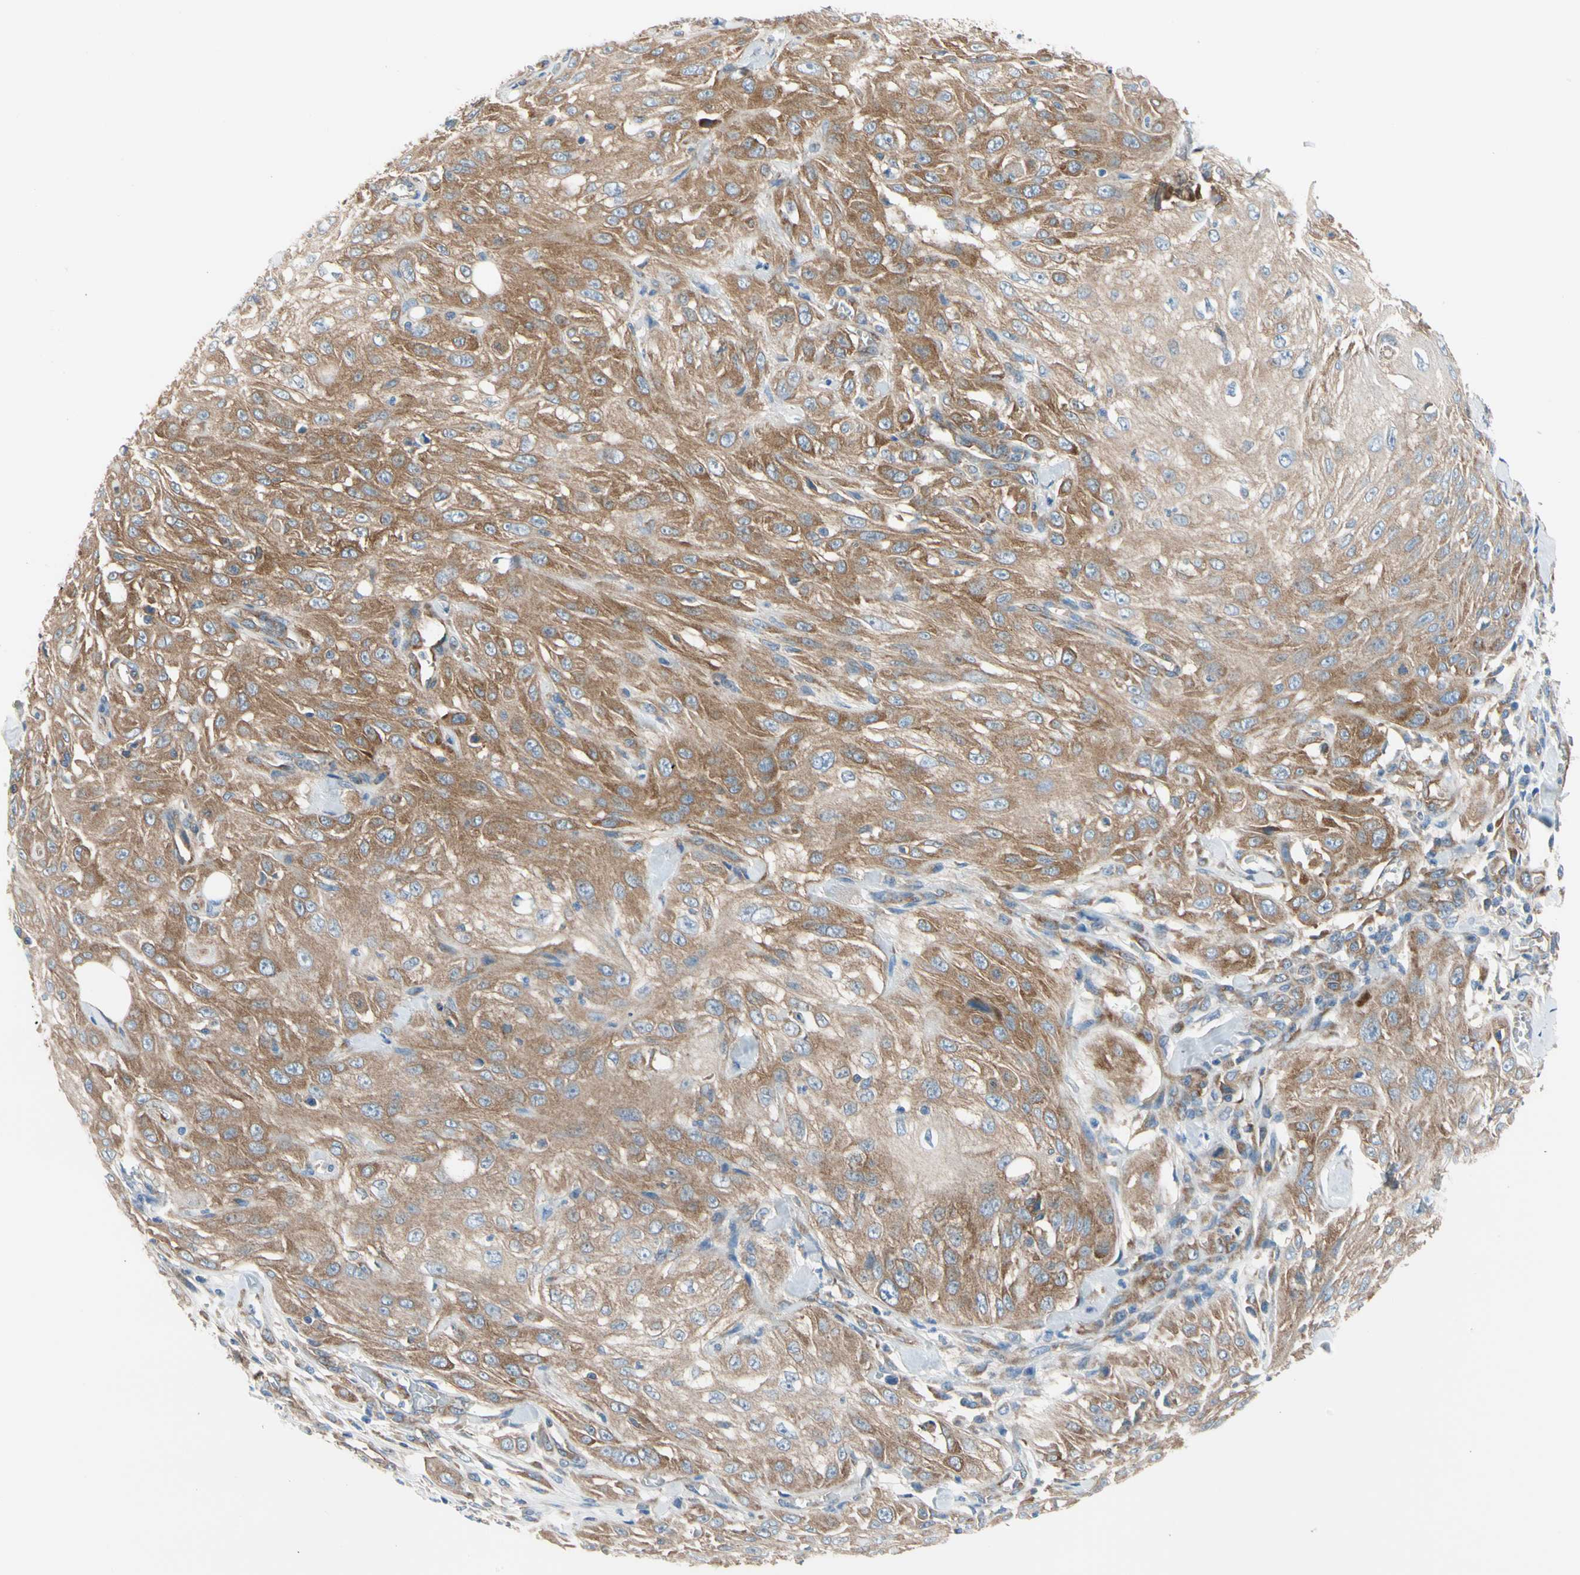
{"staining": {"intensity": "strong", "quantity": ">75%", "location": "cytoplasmic/membranous"}, "tissue": "skin cancer", "cell_type": "Tumor cells", "image_type": "cancer", "snomed": [{"axis": "morphology", "description": "Squamous cell carcinoma, NOS"}, {"axis": "morphology", "description": "Squamous cell carcinoma, metastatic, NOS"}, {"axis": "topography", "description": "Skin"}, {"axis": "topography", "description": "Lymph node"}], "caption": "IHC of human skin cancer (metastatic squamous cell carcinoma) exhibits high levels of strong cytoplasmic/membranous staining in about >75% of tumor cells.", "gene": "GPHN", "patient": {"sex": "male", "age": 75}}